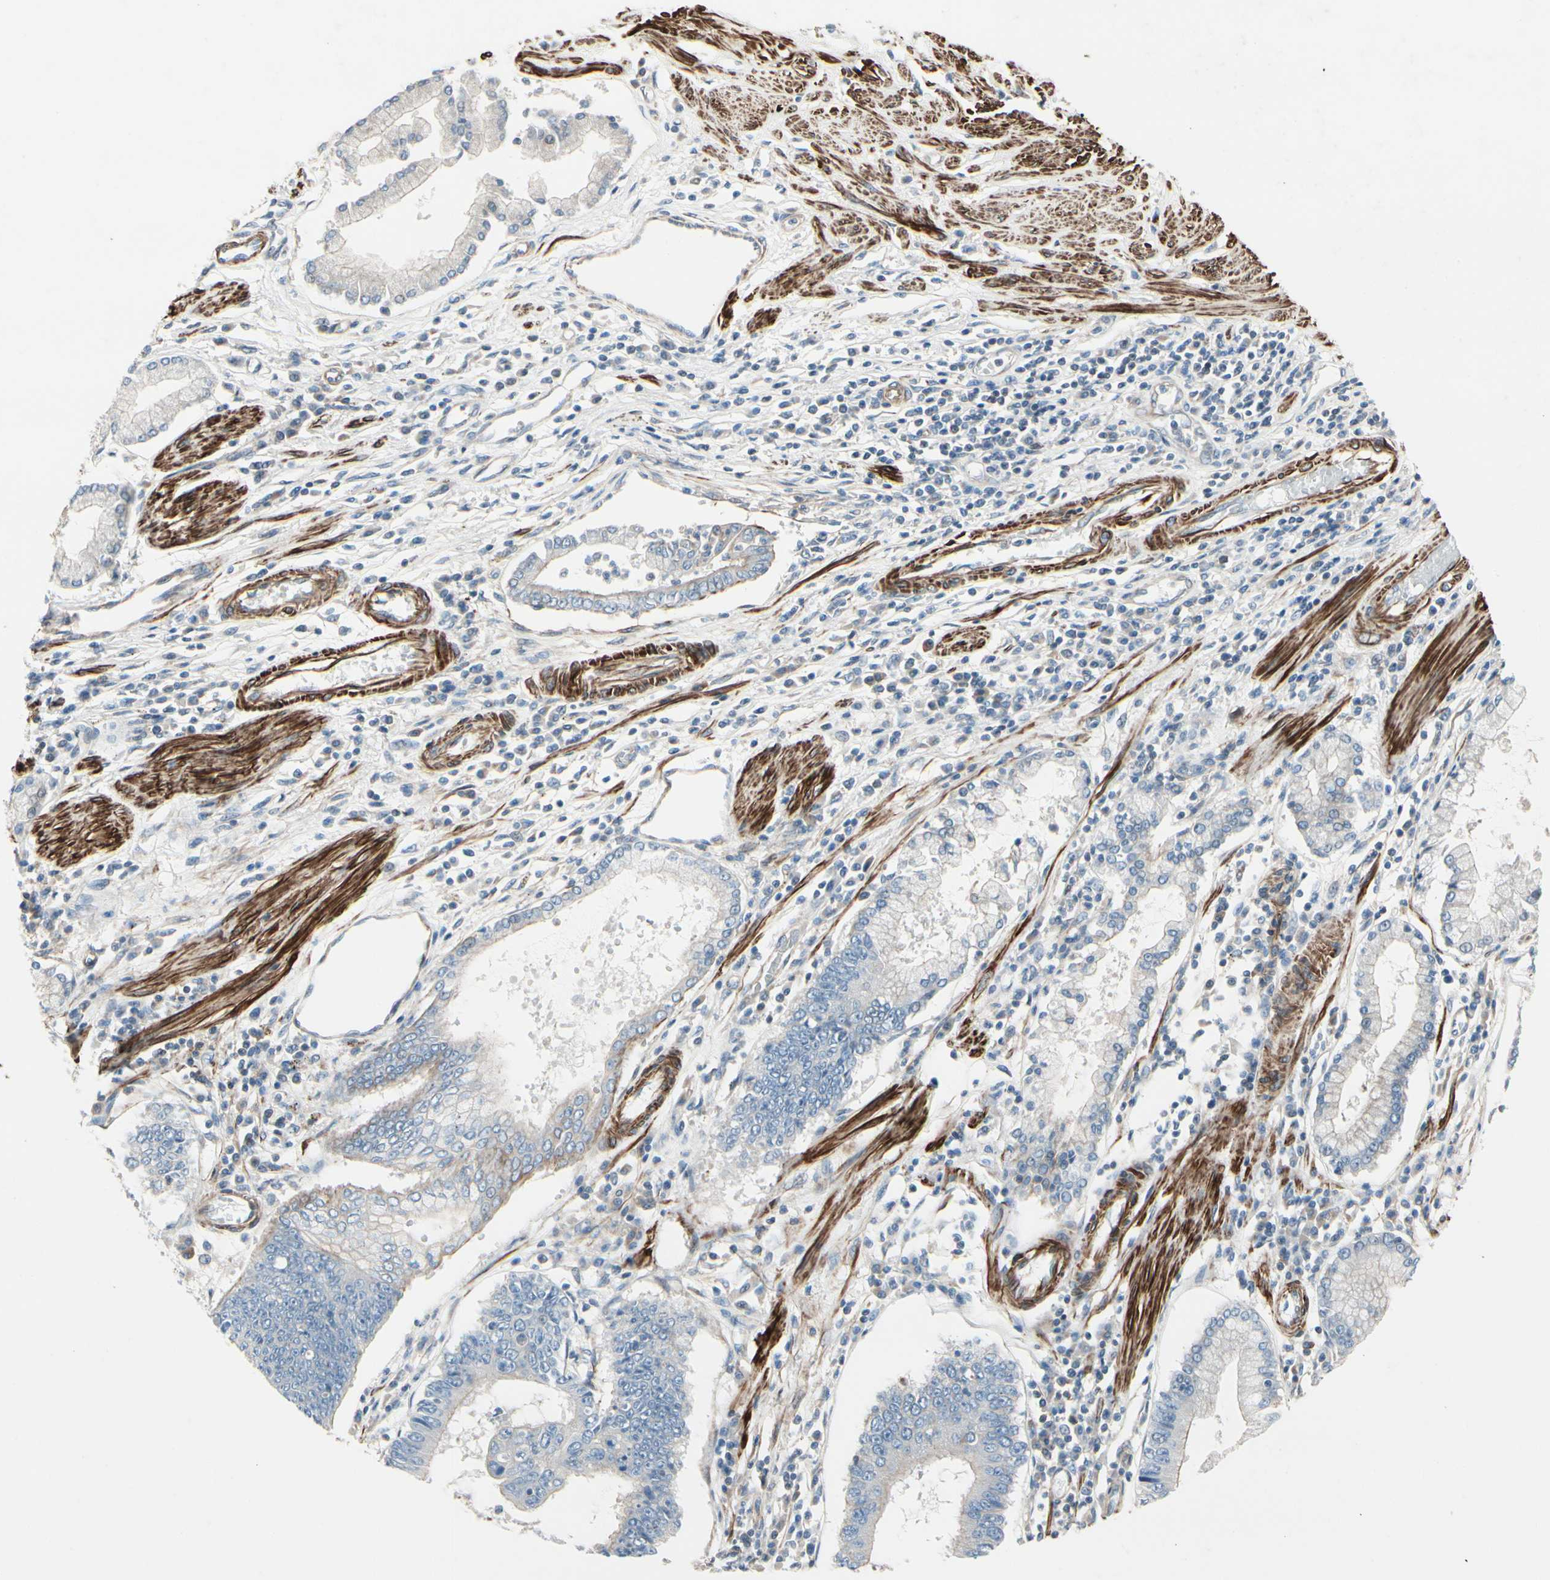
{"staining": {"intensity": "weak", "quantity": "<25%", "location": "cytoplasmic/membranous"}, "tissue": "stomach cancer", "cell_type": "Tumor cells", "image_type": "cancer", "snomed": [{"axis": "morphology", "description": "Adenocarcinoma, NOS"}, {"axis": "topography", "description": "Stomach"}], "caption": "DAB immunohistochemical staining of human stomach cancer (adenocarcinoma) shows no significant staining in tumor cells. Brightfield microscopy of immunohistochemistry stained with DAB (brown) and hematoxylin (blue), captured at high magnification.", "gene": "TPM1", "patient": {"sex": "male", "age": 59}}